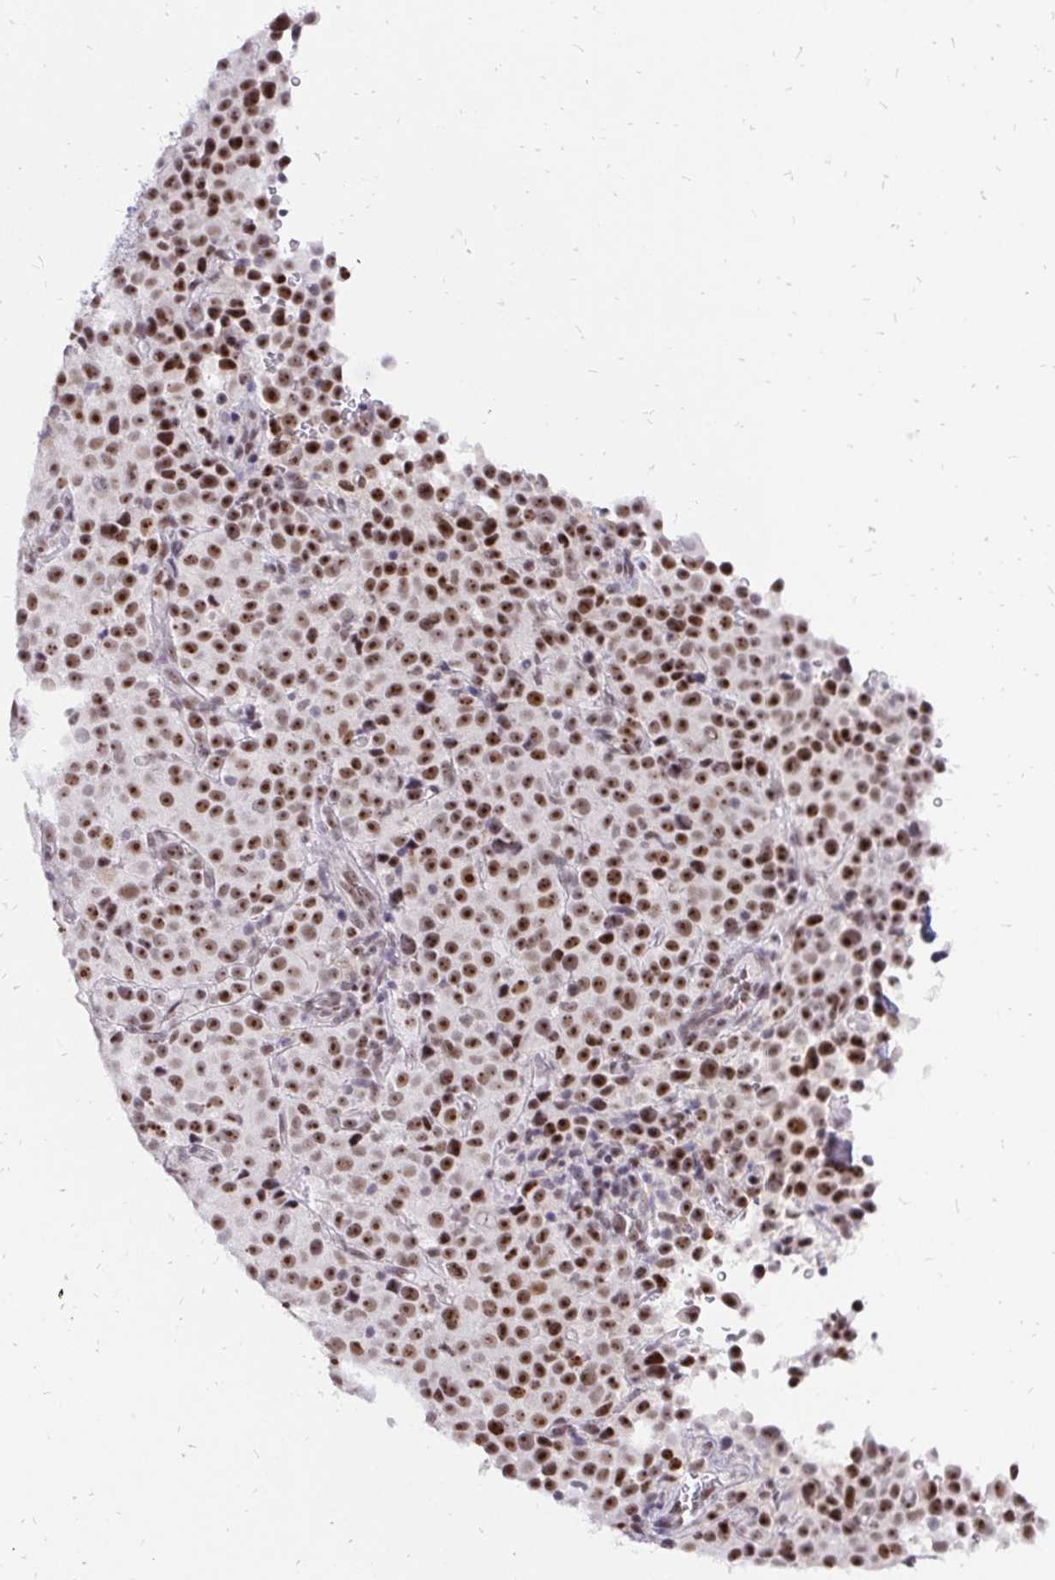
{"staining": {"intensity": "strong", "quantity": ">75%", "location": "nuclear"}, "tissue": "melanoma", "cell_type": "Tumor cells", "image_type": "cancer", "snomed": [{"axis": "morphology", "description": "Malignant melanoma, Metastatic site"}, {"axis": "topography", "description": "Skin"}, {"axis": "topography", "description": "Lymph node"}], "caption": "Malignant melanoma (metastatic site) stained for a protein shows strong nuclear positivity in tumor cells.", "gene": "ZNF860", "patient": {"sex": "male", "age": 66}}